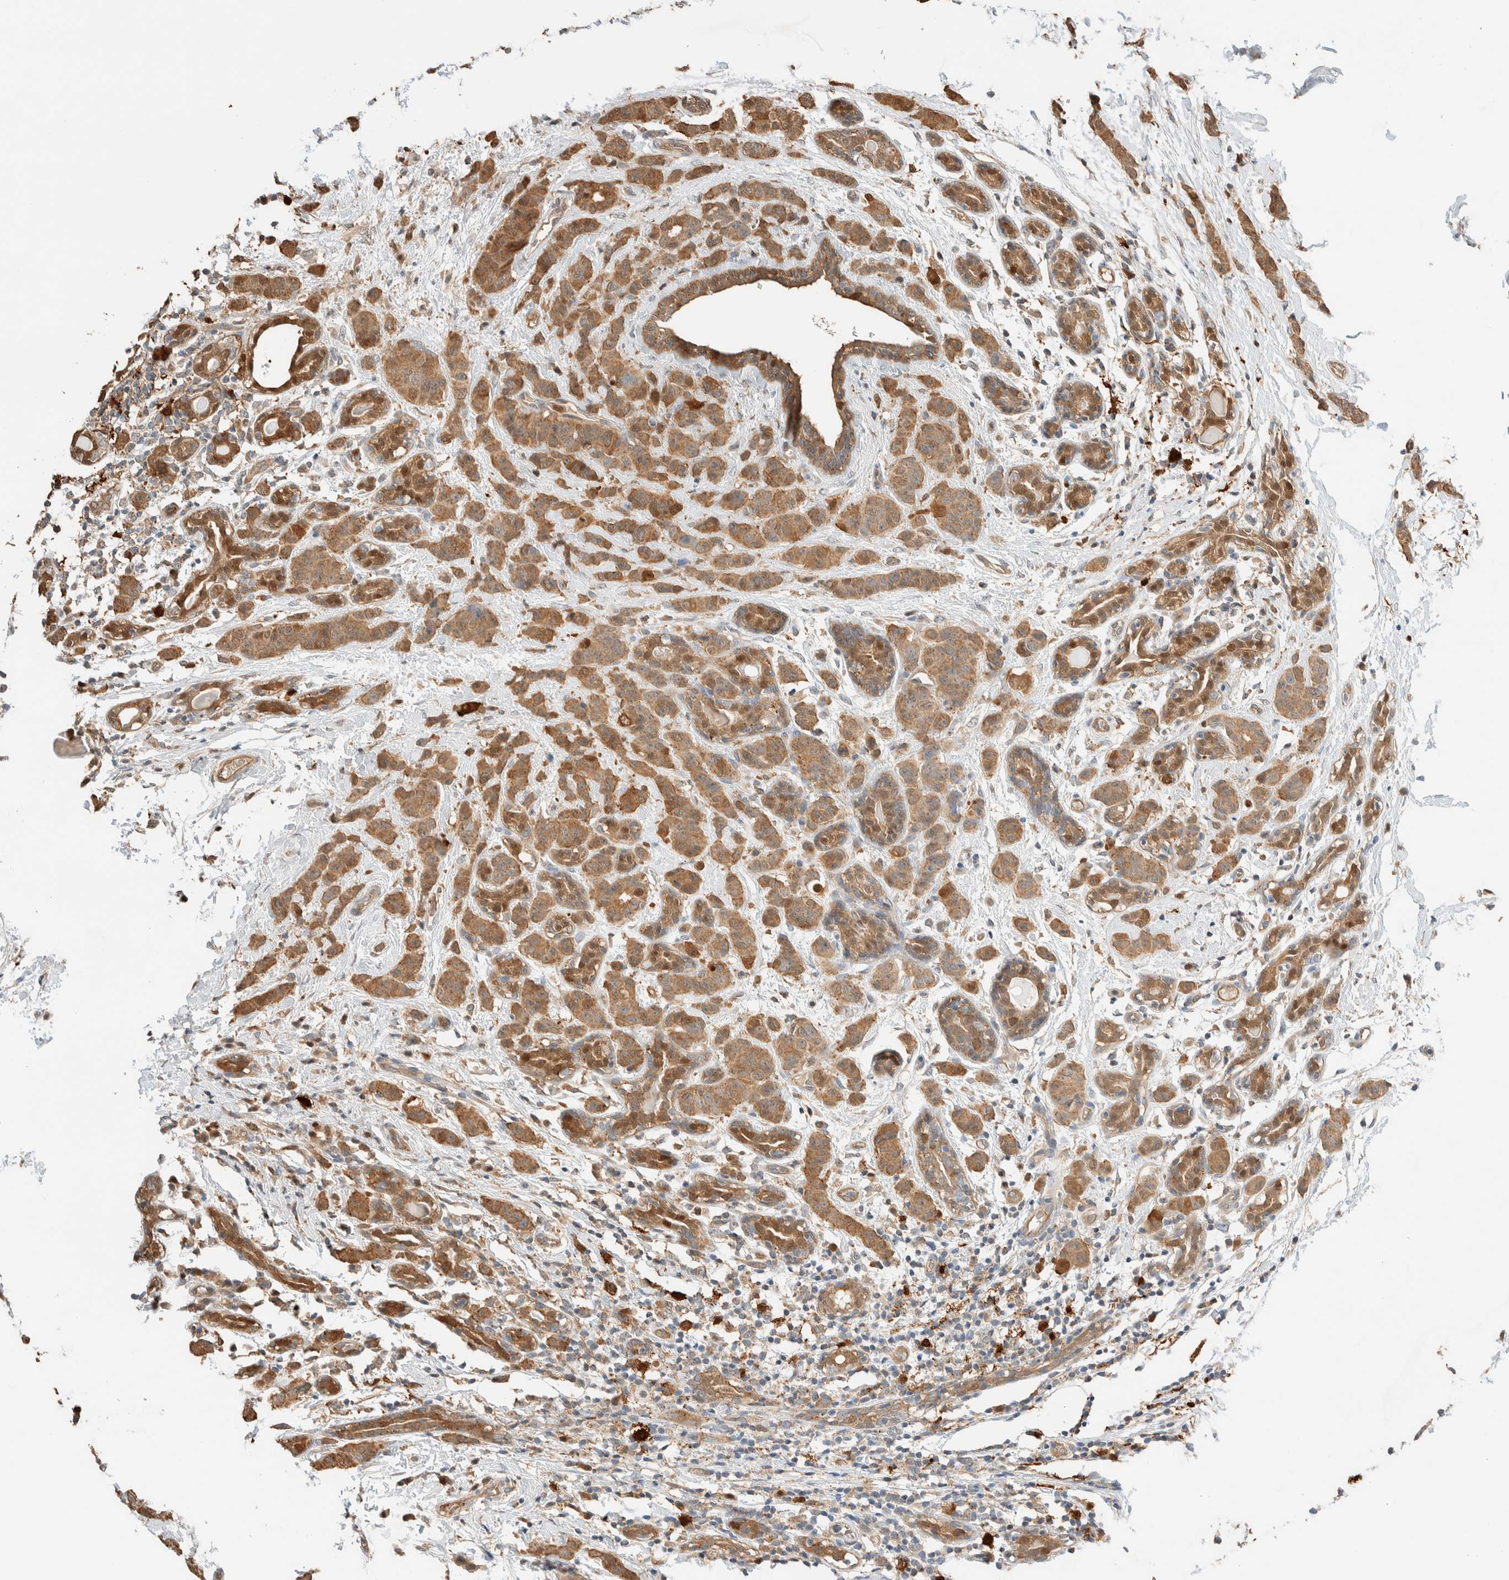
{"staining": {"intensity": "moderate", "quantity": ">75%", "location": "cytoplasmic/membranous"}, "tissue": "breast cancer", "cell_type": "Tumor cells", "image_type": "cancer", "snomed": [{"axis": "morphology", "description": "Normal tissue, NOS"}, {"axis": "morphology", "description": "Duct carcinoma"}, {"axis": "topography", "description": "Breast"}], "caption": "The image shows a brown stain indicating the presence of a protein in the cytoplasmic/membranous of tumor cells in invasive ductal carcinoma (breast).", "gene": "SETD4", "patient": {"sex": "female", "age": 40}}